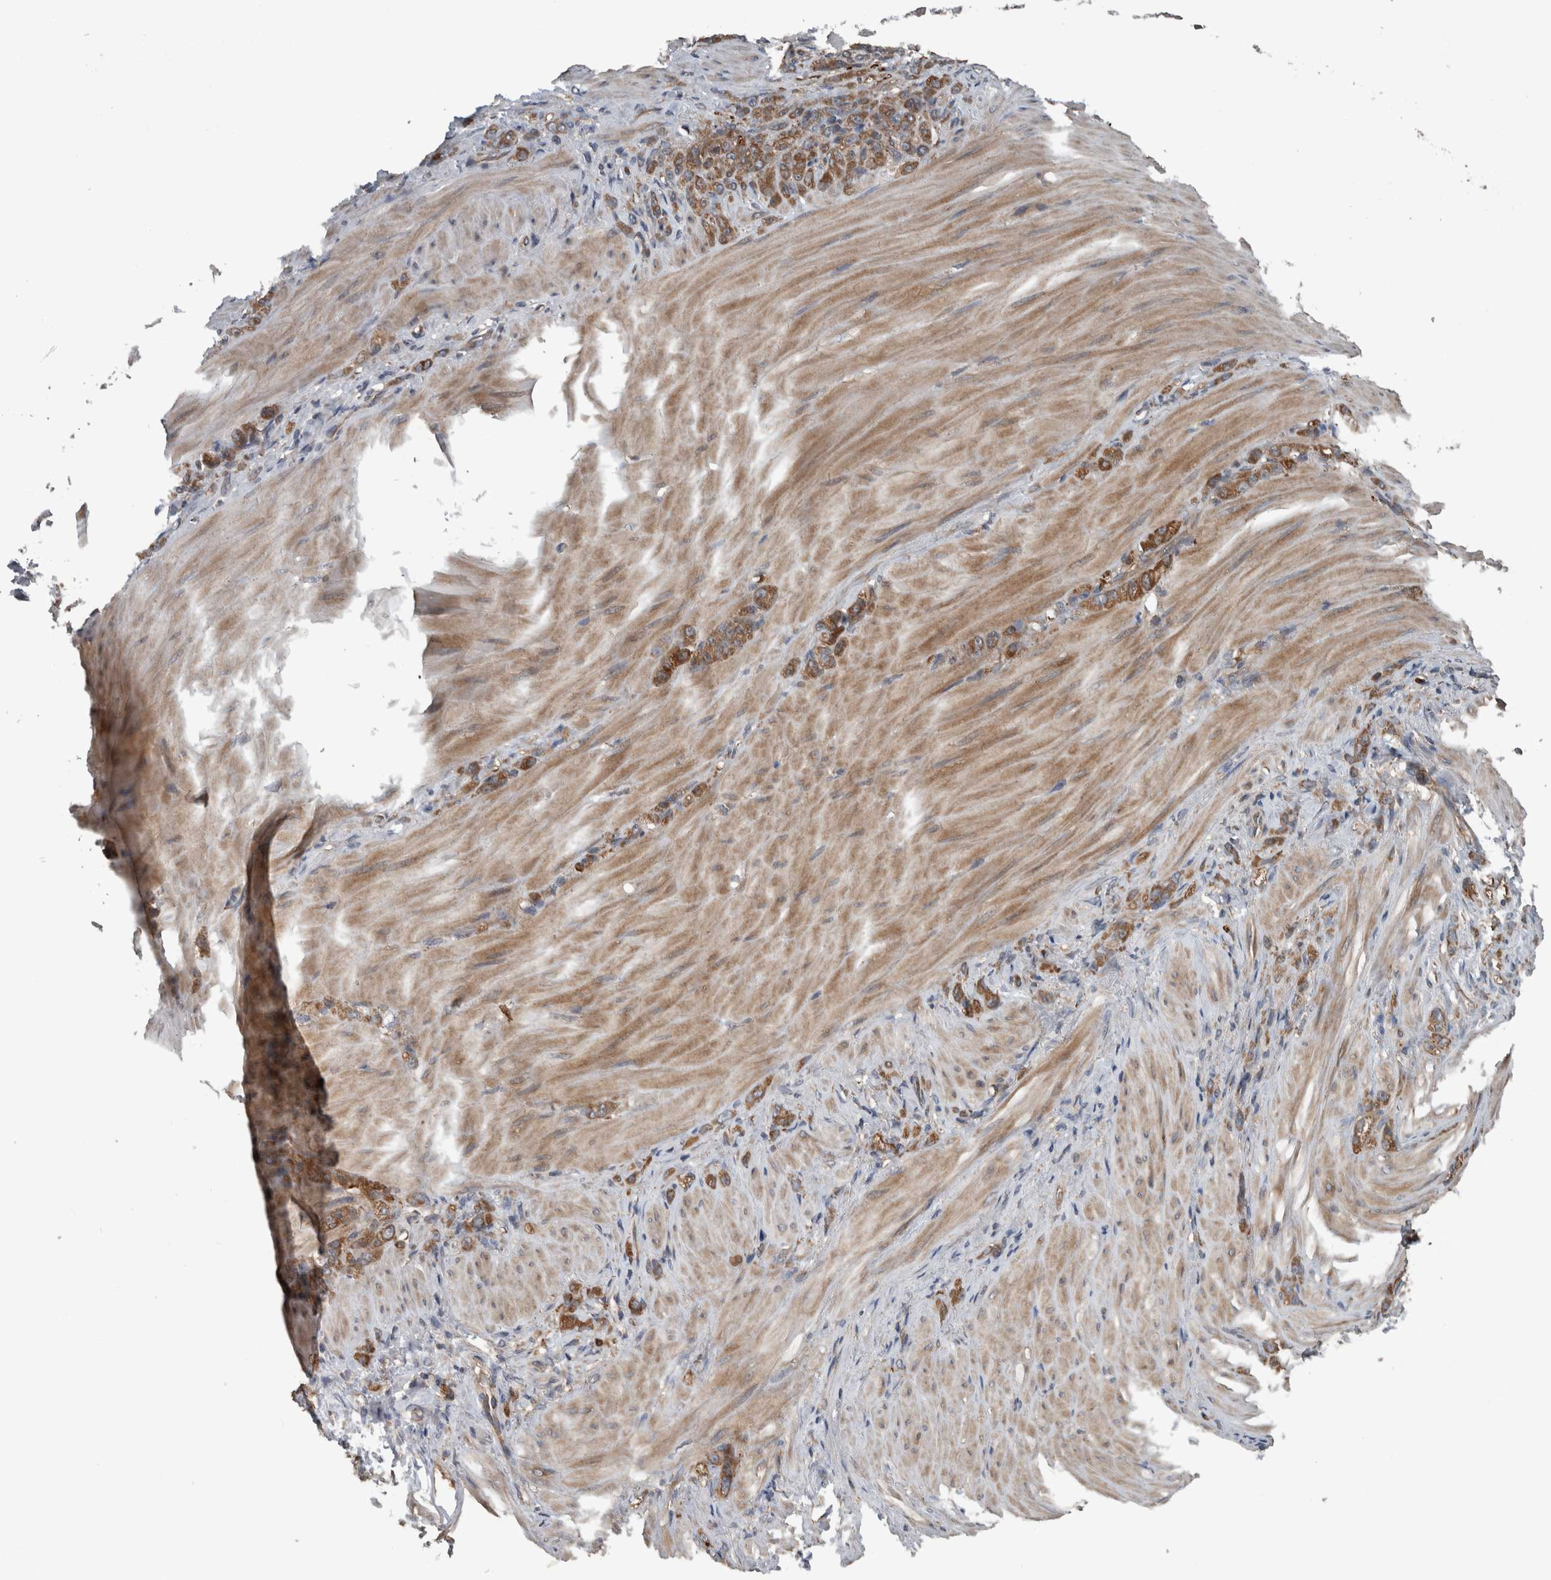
{"staining": {"intensity": "moderate", "quantity": ">75%", "location": "cytoplasmic/membranous"}, "tissue": "stomach cancer", "cell_type": "Tumor cells", "image_type": "cancer", "snomed": [{"axis": "morphology", "description": "Normal tissue, NOS"}, {"axis": "morphology", "description": "Adenocarcinoma, NOS"}, {"axis": "topography", "description": "Stomach"}], "caption": "IHC (DAB) staining of human adenocarcinoma (stomach) shows moderate cytoplasmic/membranous protein staining in approximately >75% of tumor cells.", "gene": "RIOK3", "patient": {"sex": "male", "age": 82}}